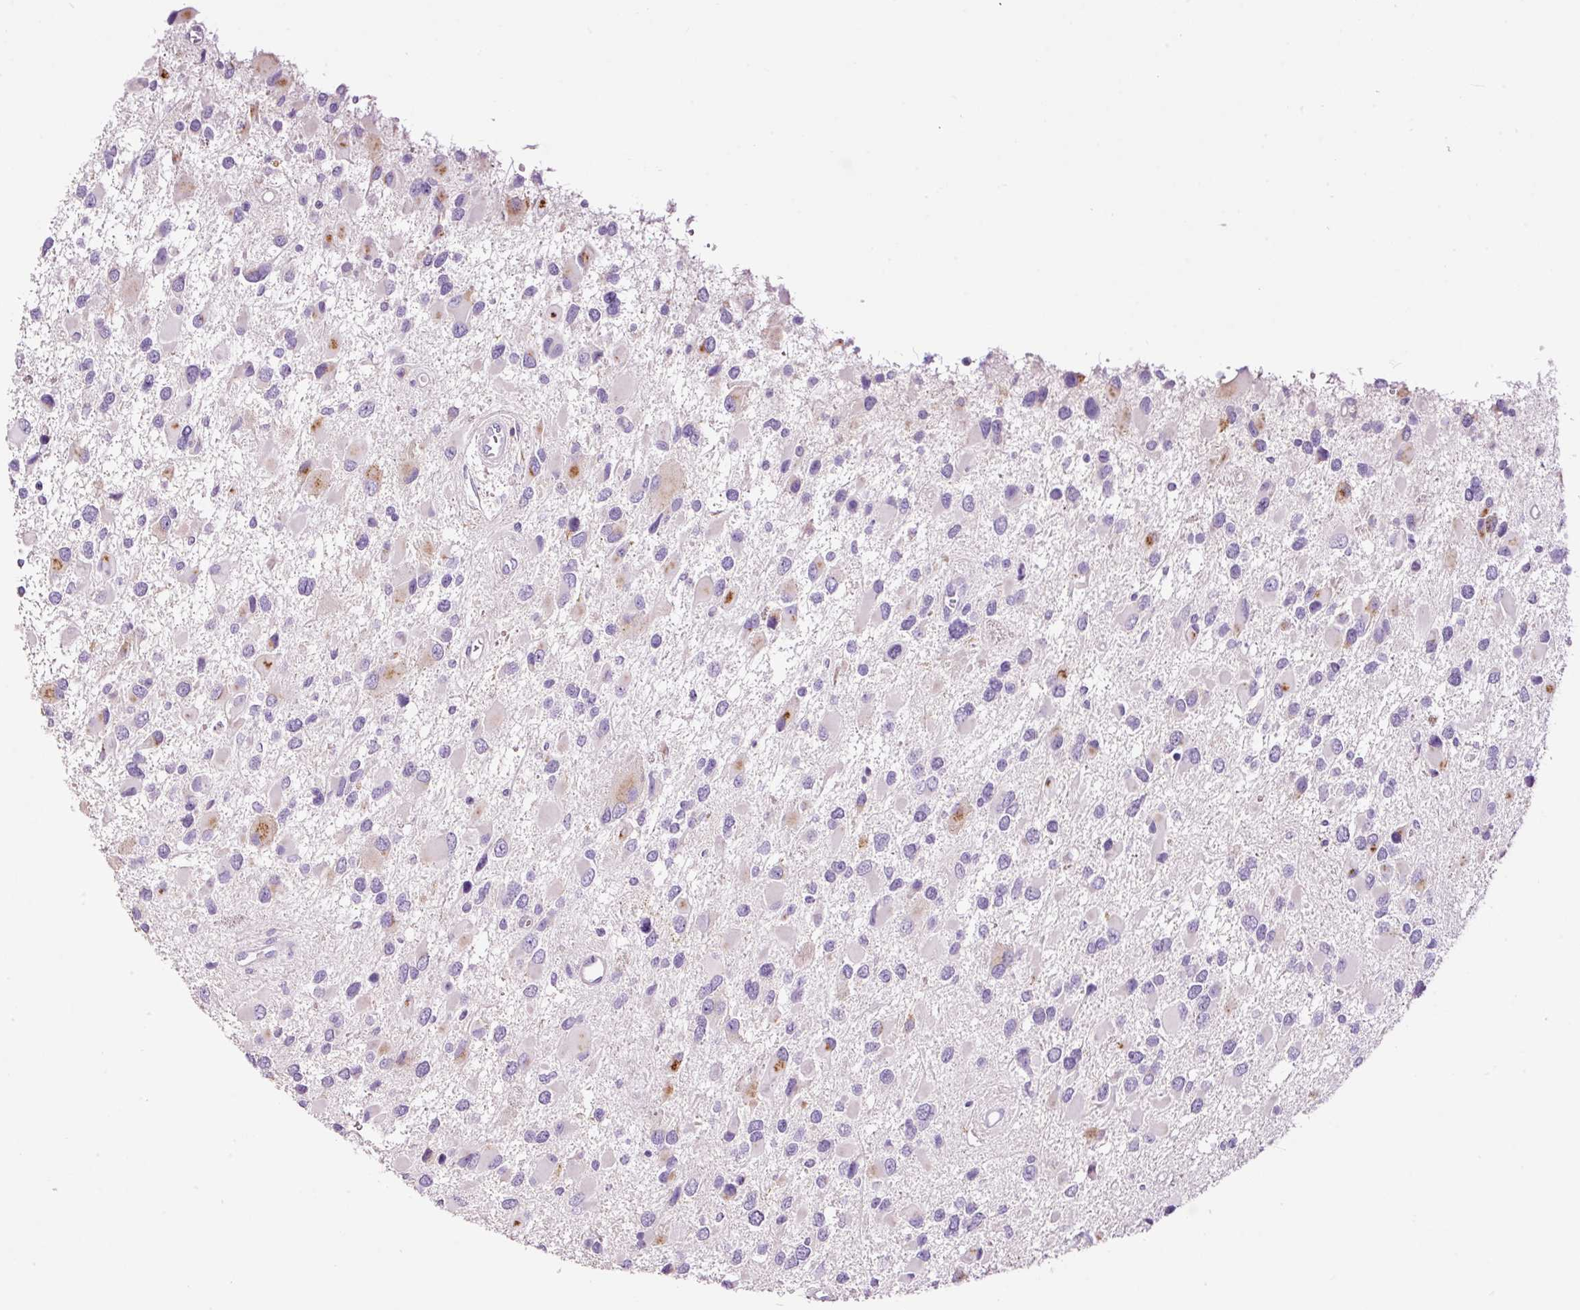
{"staining": {"intensity": "moderate", "quantity": "<25%", "location": "cytoplasmic/membranous"}, "tissue": "glioma", "cell_type": "Tumor cells", "image_type": "cancer", "snomed": [{"axis": "morphology", "description": "Glioma, malignant, High grade"}, {"axis": "topography", "description": "Brain"}], "caption": "About <25% of tumor cells in human glioma demonstrate moderate cytoplasmic/membranous protein expression as visualized by brown immunohistochemical staining.", "gene": "PAM", "patient": {"sex": "male", "age": 53}}